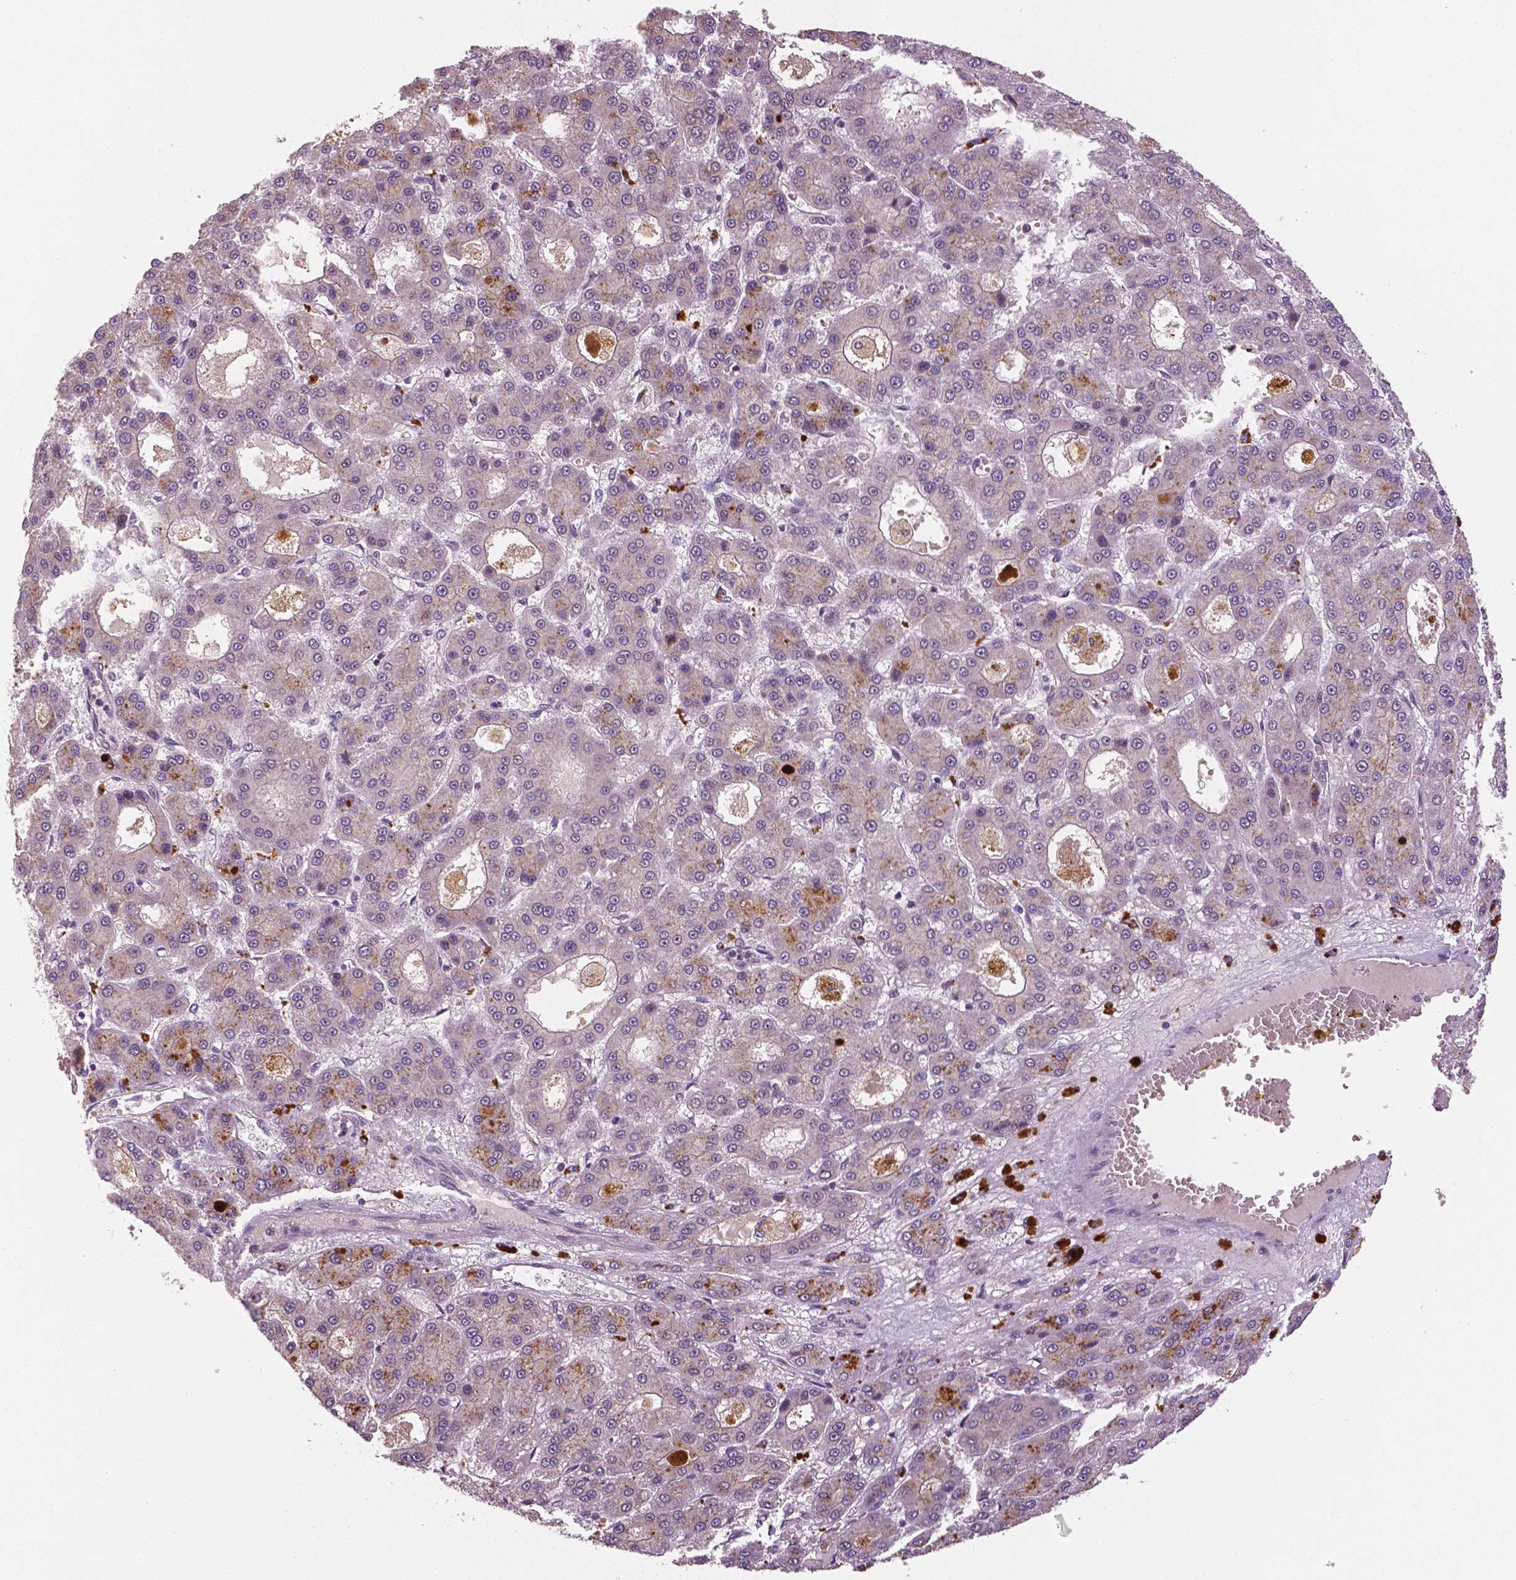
{"staining": {"intensity": "negative", "quantity": "none", "location": "none"}, "tissue": "liver cancer", "cell_type": "Tumor cells", "image_type": "cancer", "snomed": [{"axis": "morphology", "description": "Carcinoma, Hepatocellular, NOS"}, {"axis": "topography", "description": "Liver"}], "caption": "Photomicrograph shows no protein staining in tumor cells of liver cancer tissue.", "gene": "MKI67", "patient": {"sex": "male", "age": 70}}